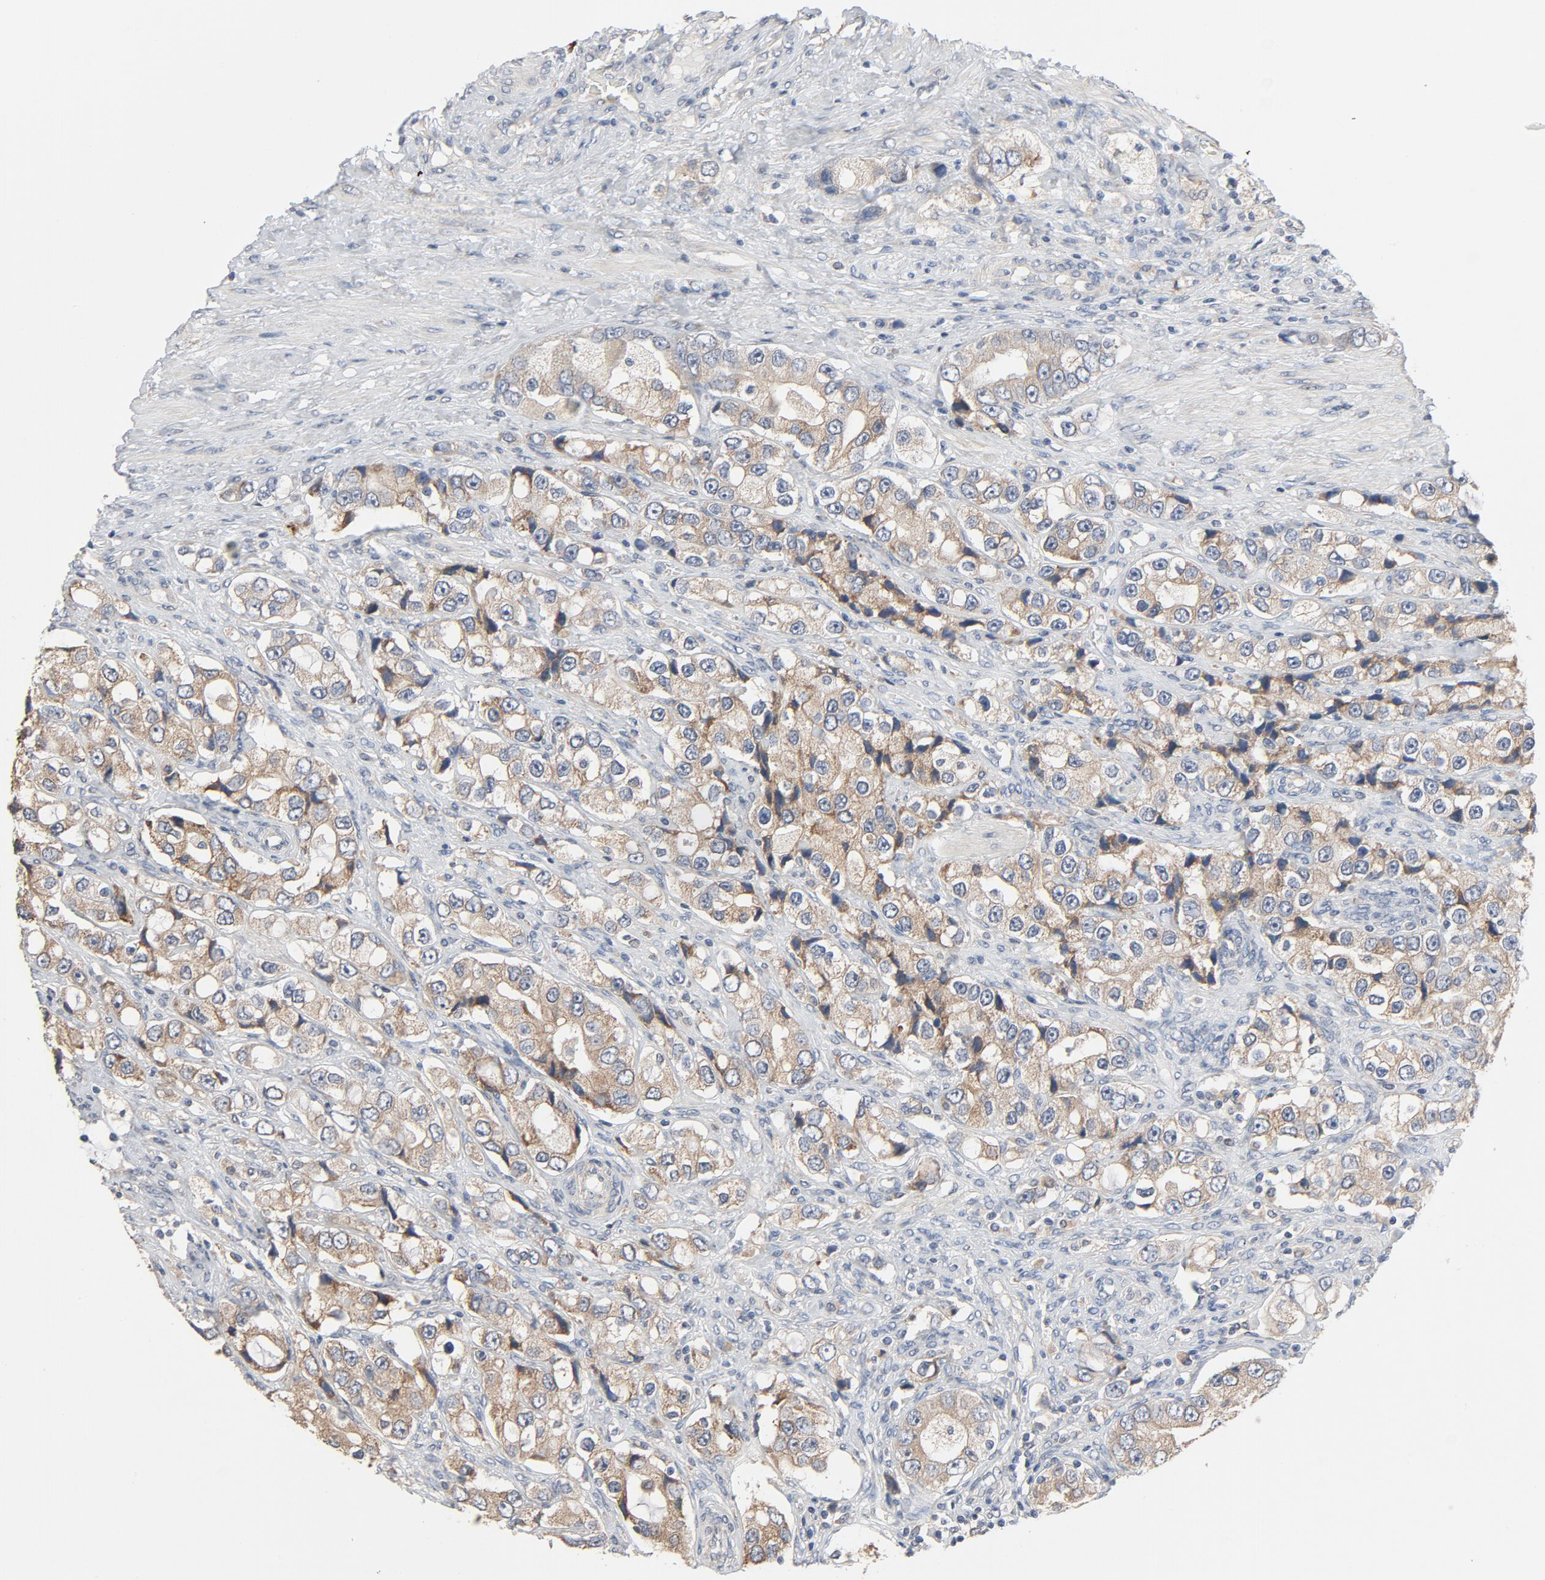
{"staining": {"intensity": "moderate", "quantity": "25%-75%", "location": "cytoplasmic/membranous"}, "tissue": "prostate cancer", "cell_type": "Tumor cells", "image_type": "cancer", "snomed": [{"axis": "morphology", "description": "Adenocarcinoma, High grade"}, {"axis": "topography", "description": "Prostate"}], "caption": "This is an image of immunohistochemistry staining of prostate high-grade adenocarcinoma, which shows moderate expression in the cytoplasmic/membranous of tumor cells.", "gene": "TLR4", "patient": {"sex": "male", "age": 63}}